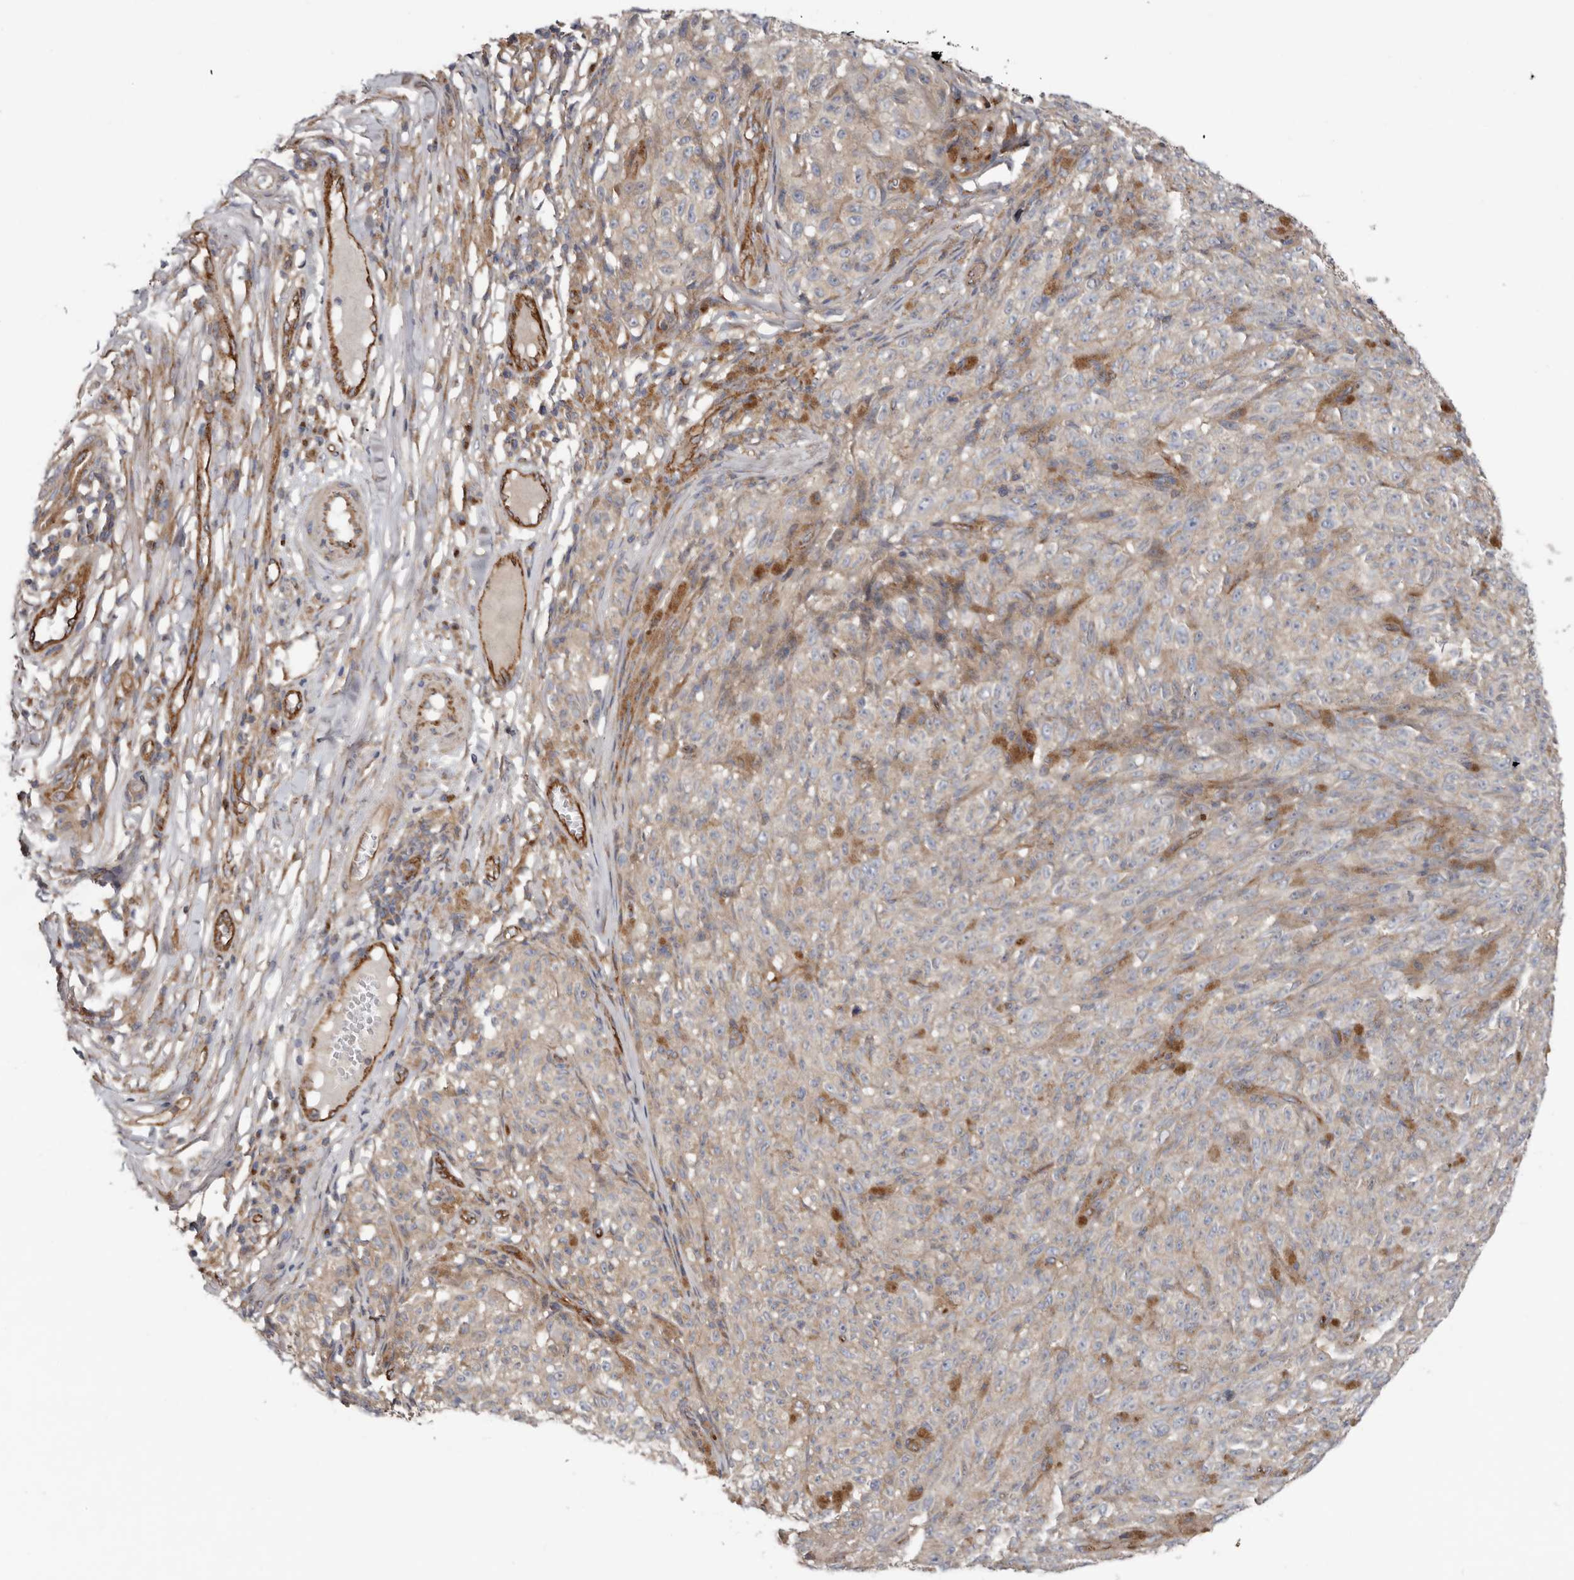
{"staining": {"intensity": "moderate", "quantity": "25%-75%", "location": "cytoplasmic/membranous"}, "tissue": "melanoma", "cell_type": "Tumor cells", "image_type": "cancer", "snomed": [{"axis": "morphology", "description": "Malignant melanoma, NOS"}, {"axis": "topography", "description": "Skin"}], "caption": "A high-resolution micrograph shows IHC staining of malignant melanoma, which exhibits moderate cytoplasmic/membranous staining in about 25%-75% of tumor cells.", "gene": "LUZP1", "patient": {"sex": "female", "age": 82}}